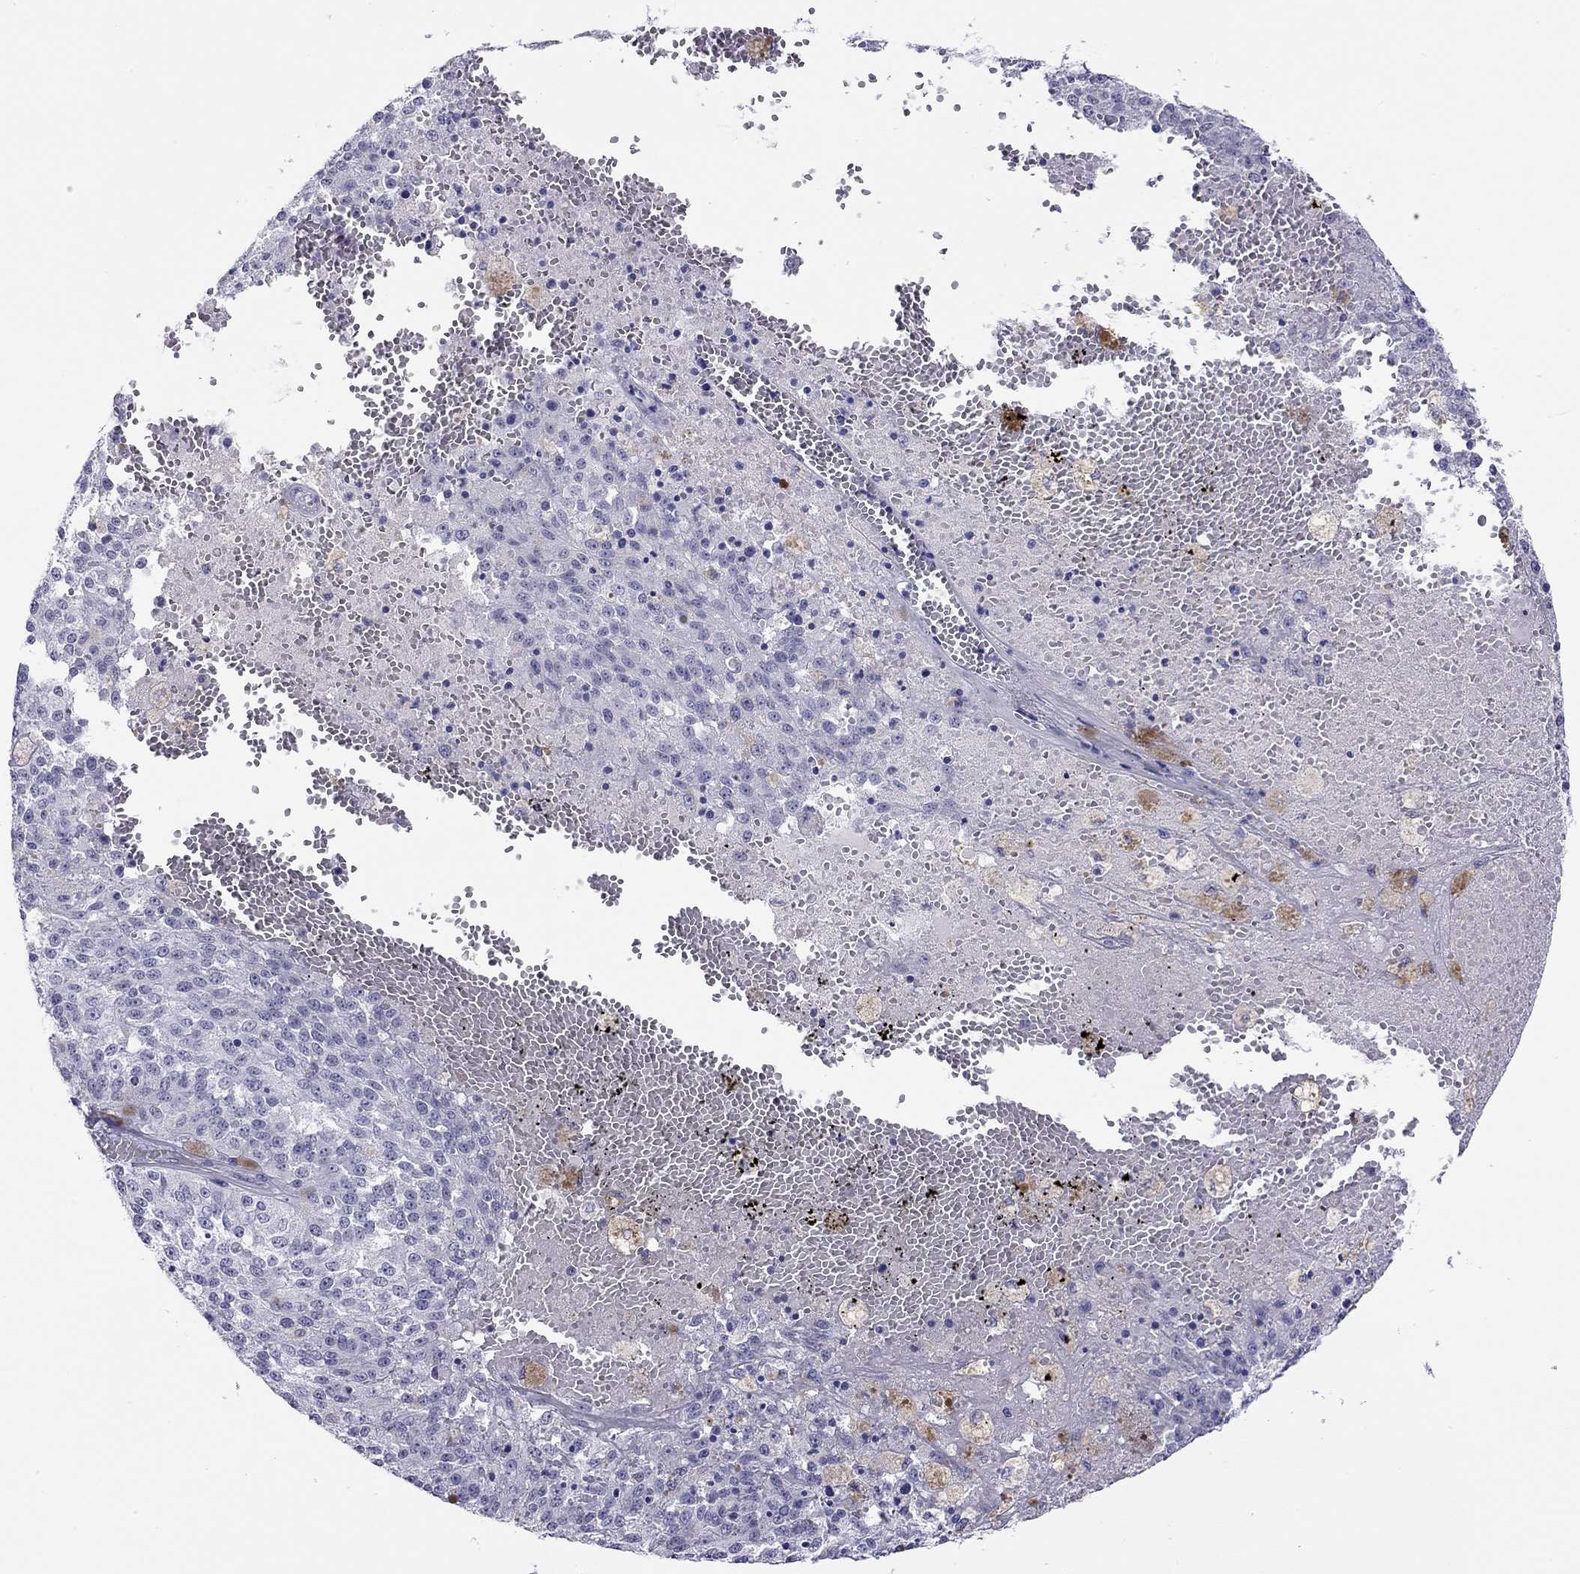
{"staining": {"intensity": "negative", "quantity": "none", "location": "none"}, "tissue": "melanoma", "cell_type": "Tumor cells", "image_type": "cancer", "snomed": [{"axis": "morphology", "description": "Malignant melanoma, Metastatic site"}, {"axis": "topography", "description": "Lymph node"}], "caption": "An image of human melanoma is negative for staining in tumor cells.", "gene": "MYMX", "patient": {"sex": "female", "age": 64}}